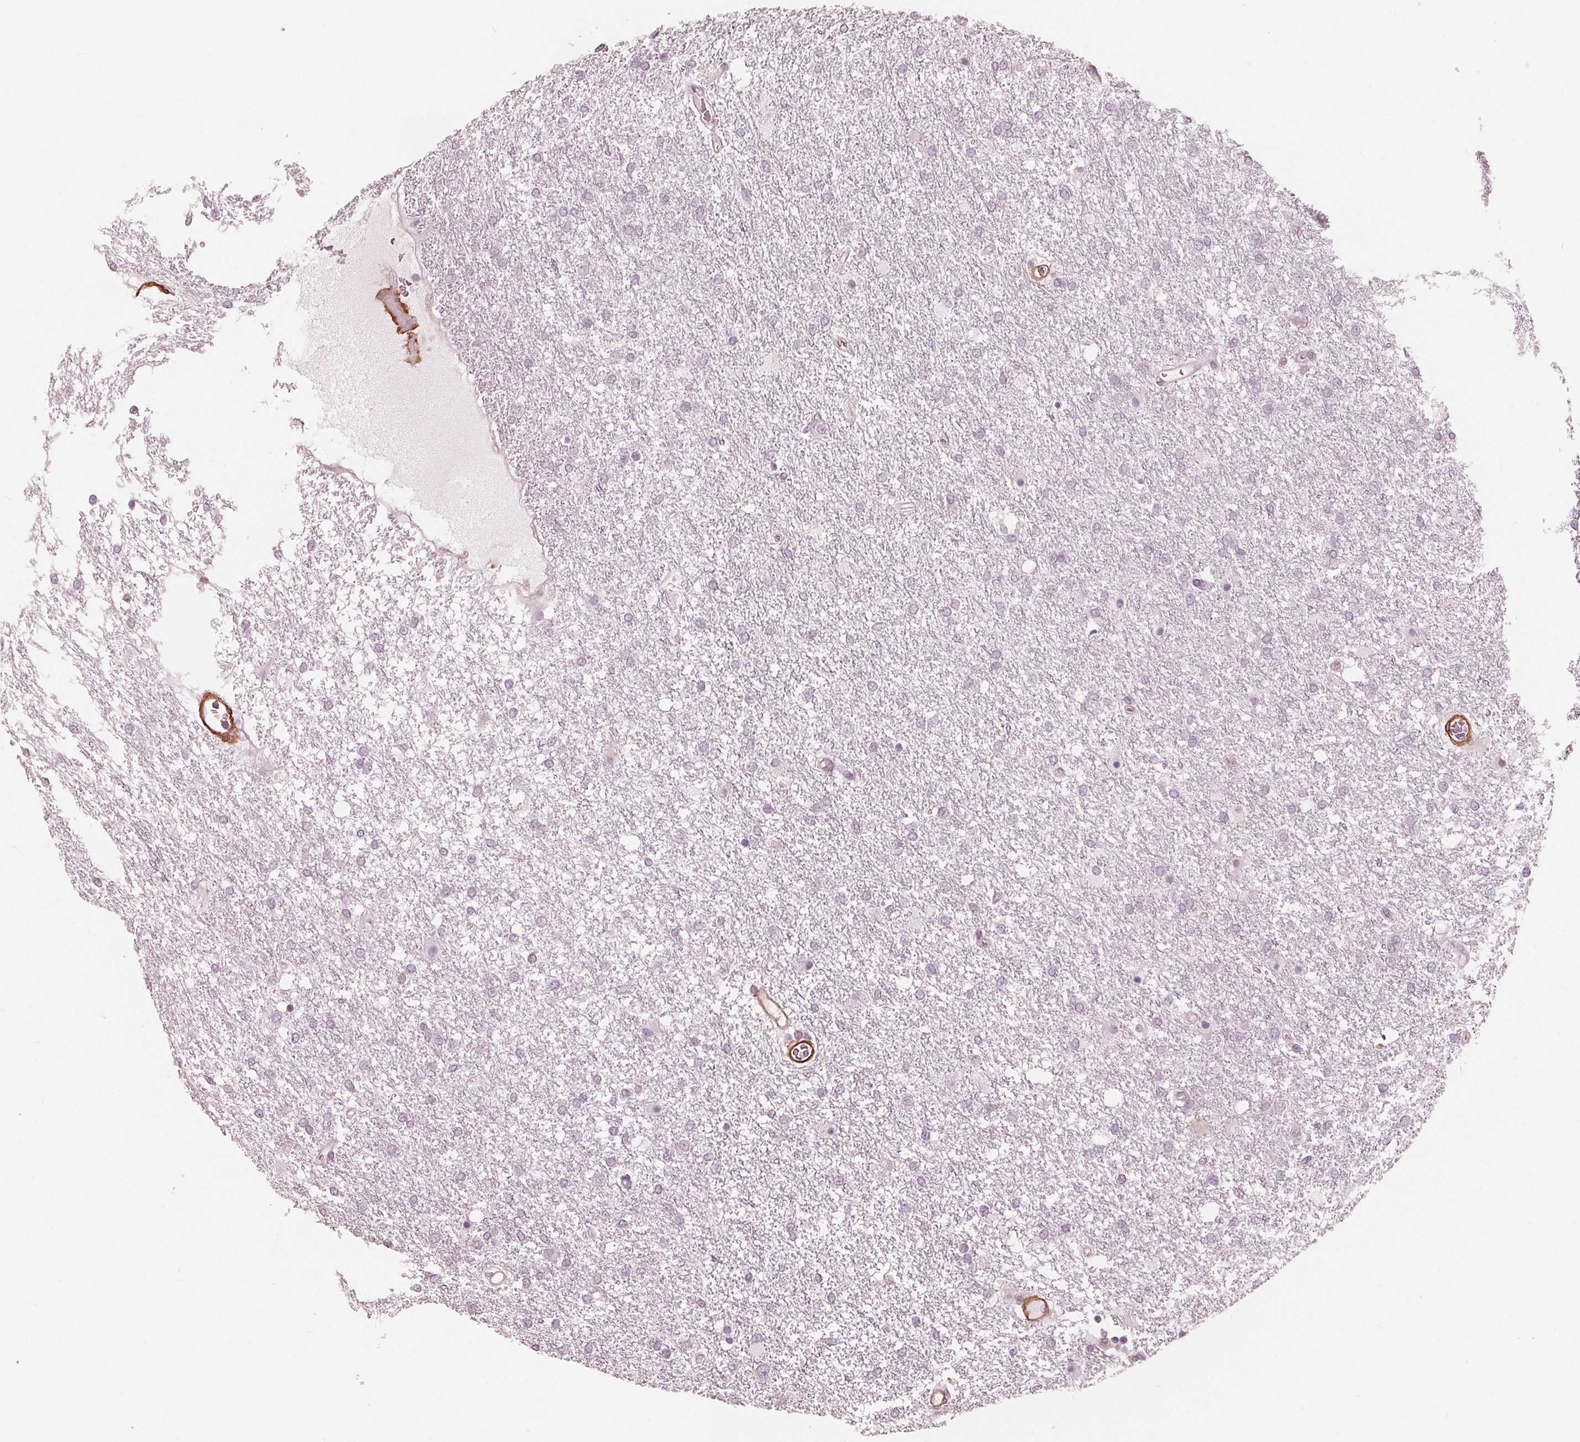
{"staining": {"intensity": "negative", "quantity": "none", "location": "none"}, "tissue": "glioma", "cell_type": "Tumor cells", "image_type": "cancer", "snomed": [{"axis": "morphology", "description": "Glioma, malignant, High grade"}, {"axis": "topography", "description": "Brain"}], "caption": "Tumor cells are negative for protein expression in human glioma.", "gene": "MIER3", "patient": {"sex": "female", "age": 61}}